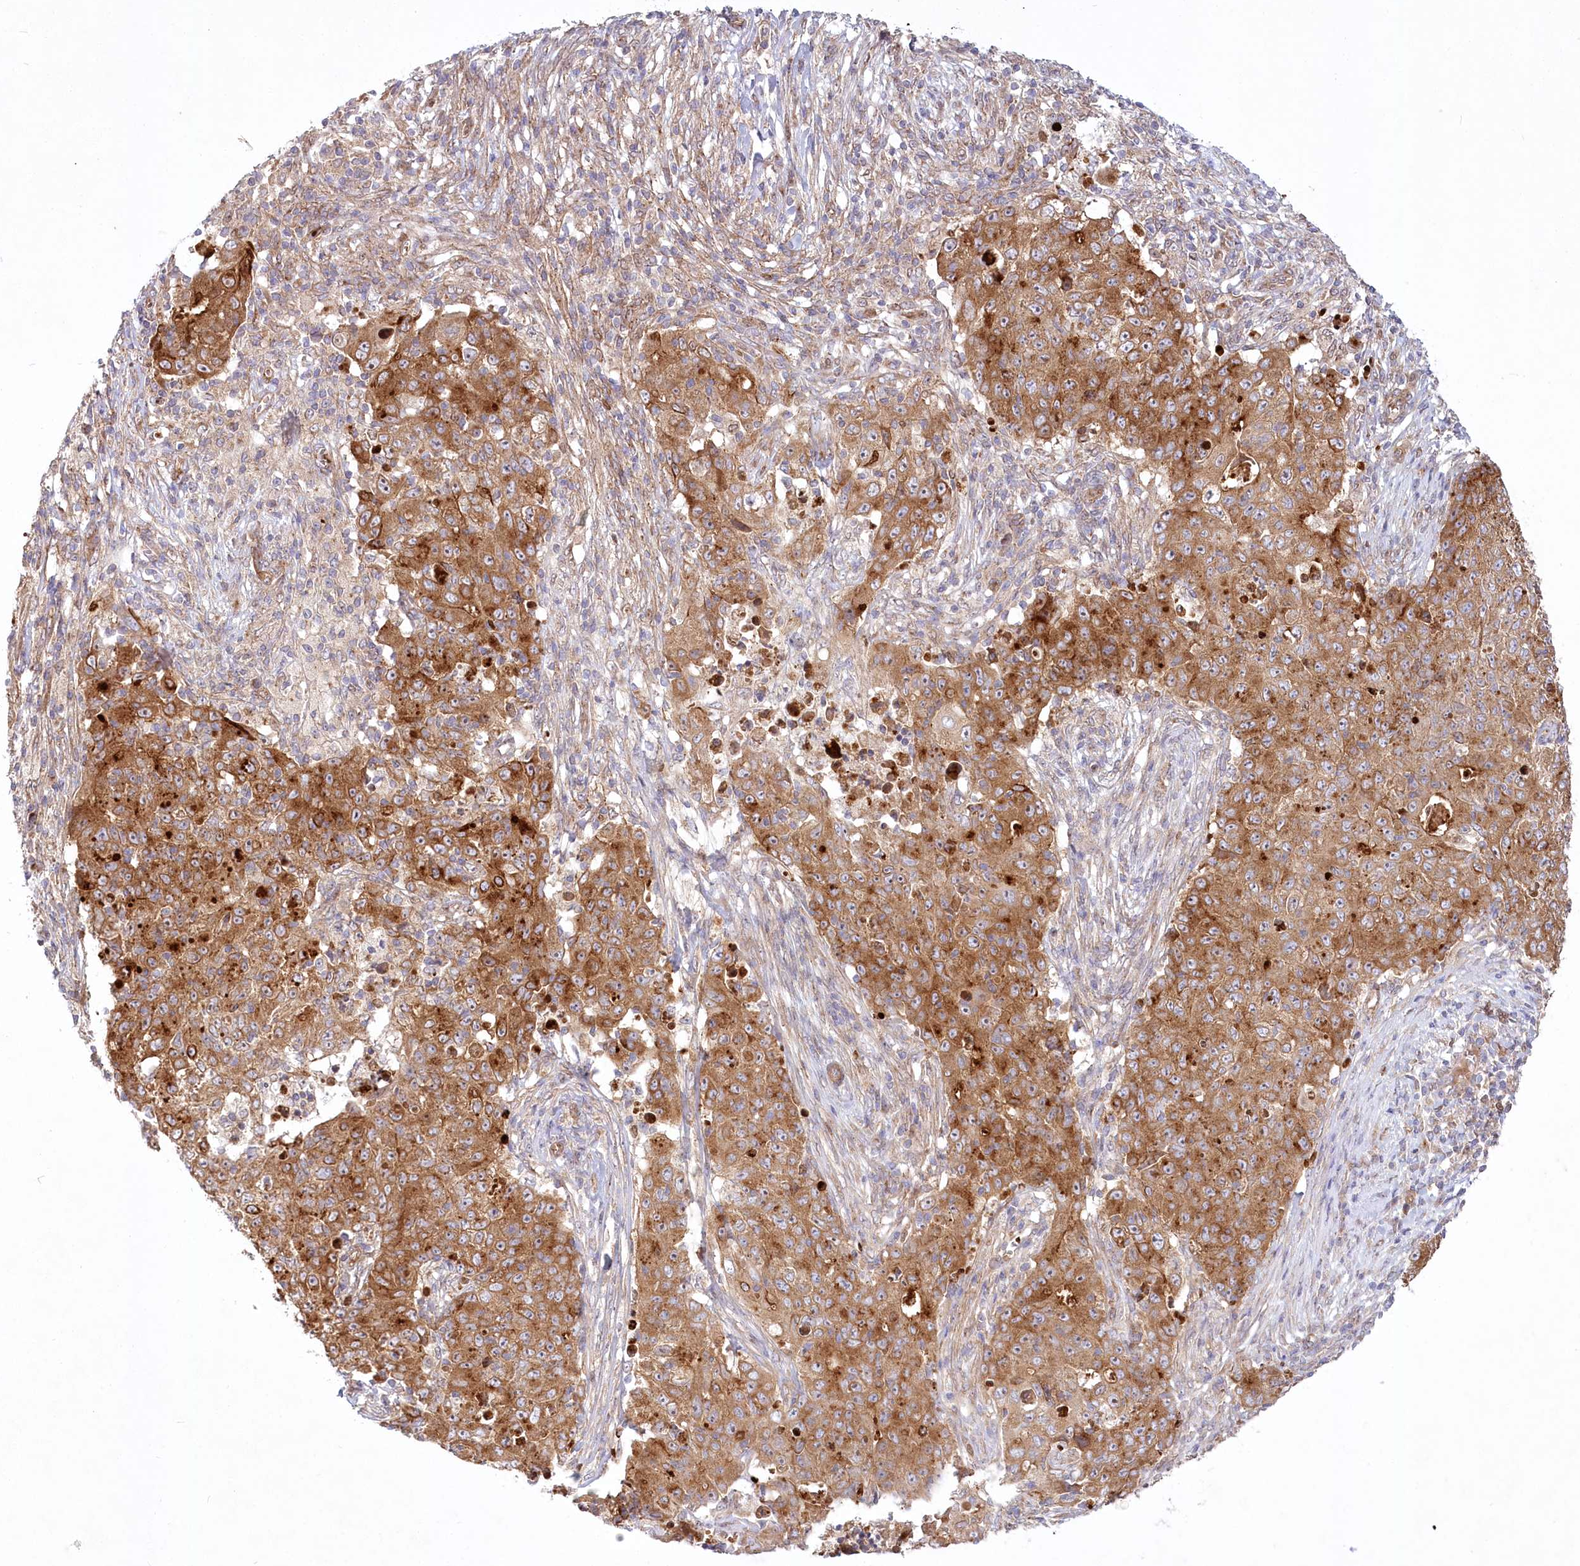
{"staining": {"intensity": "moderate", "quantity": ">75%", "location": "cytoplasmic/membranous"}, "tissue": "ovarian cancer", "cell_type": "Tumor cells", "image_type": "cancer", "snomed": [{"axis": "morphology", "description": "Carcinoma, endometroid"}, {"axis": "topography", "description": "Ovary"}], "caption": "Immunohistochemistry (DAB (3,3'-diaminobenzidine)) staining of human ovarian cancer exhibits moderate cytoplasmic/membranous protein positivity in about >75% of tumor cells. (Brightfield microscopy of DAB IHC at high magnification).", "gene": "COMMD3", "patient": {"sex": "female", "age": 42}}